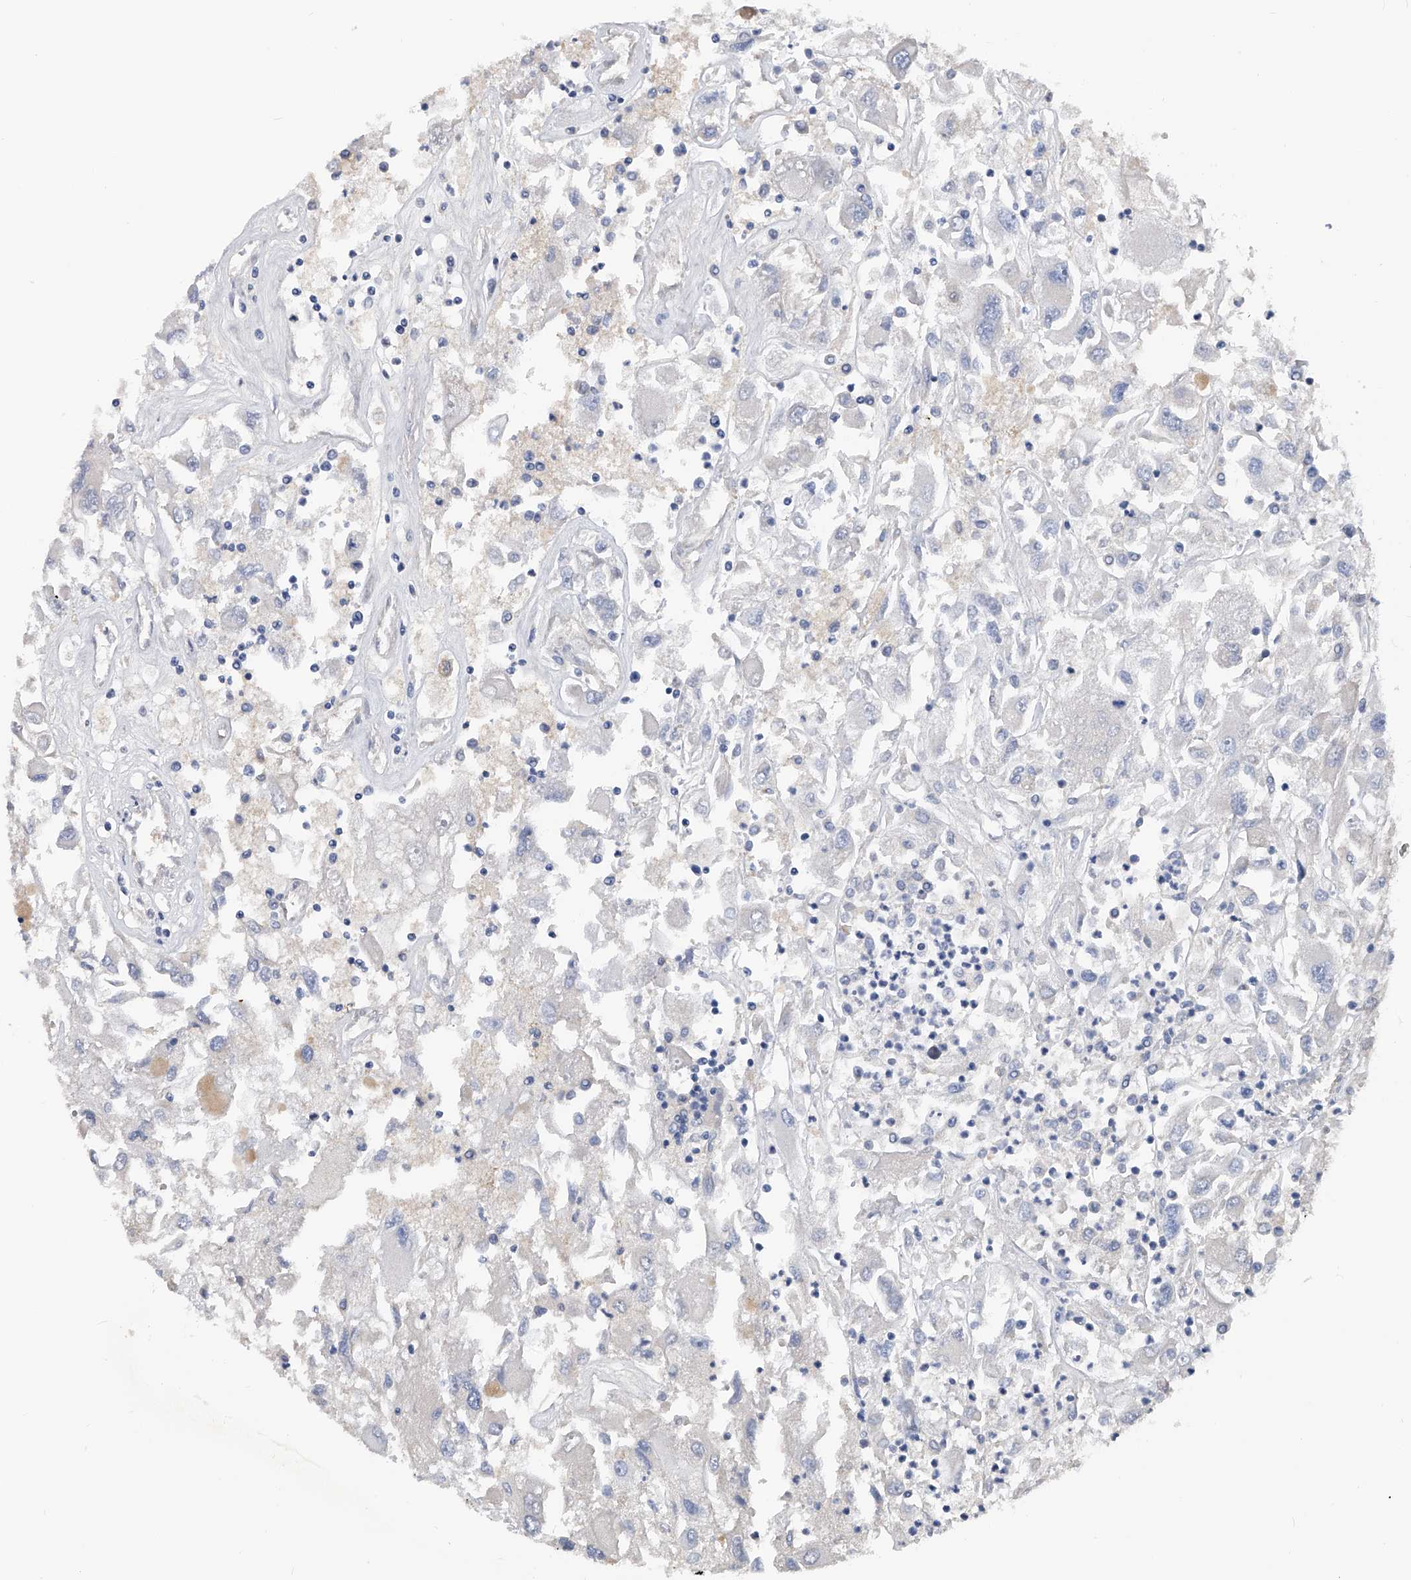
{"staining": {"intensity": "negative", "quantity": "none", "location": "none"}, "tissue": "renal cancer", "cell_type": "Tumor cells", "image_type": "cancer", "snomed": [{"axis": "morphology", "description": "Adenocarcinoma, NOS"}, {"axis": "topography", "description": "Kidney"}], "caption": "Renal adenocarcinoma stained for a protein using immunohistochemistry shows no positivity tumor cells.", "gene": "PGM3", "patient": {"sex": "female", "age": 52}}